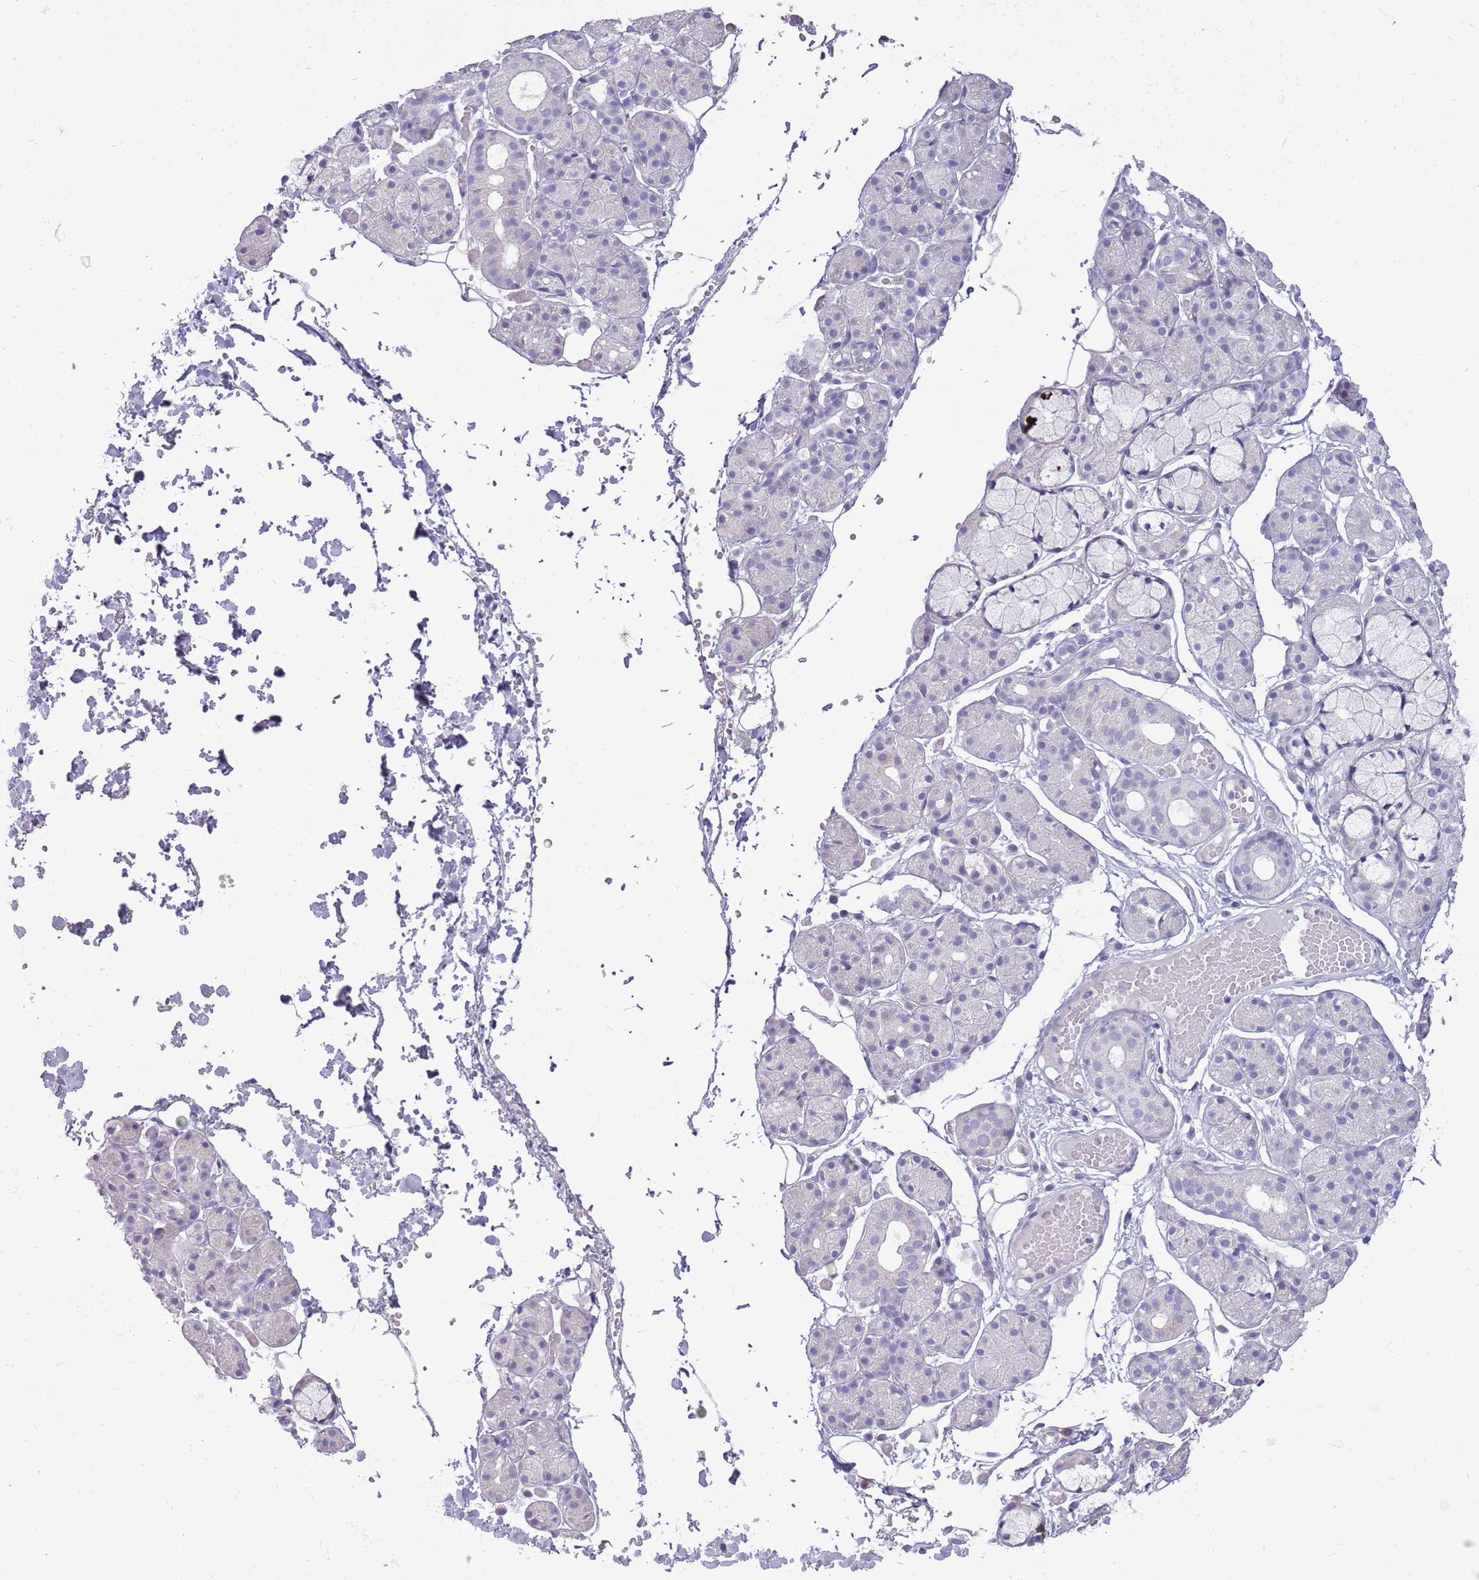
{"staining": {"intensity": "negative", "quantity": "none", "location": "none"}, "tissue": "salivary gland", "cell_type": "Glandular cells", "image_type": "normal", "snomed": [{"axis": "morphology", "description": "Normal tissue, NOS"}, {"axis": "topography", "description": "Salivary gland"}], "caption": "Benign salivary gland was stained to show a protein in brown. There is no significant staining in glandular cells.", "gene": "DIPK1C", "patient": {"sex": "male", "age": 63}}